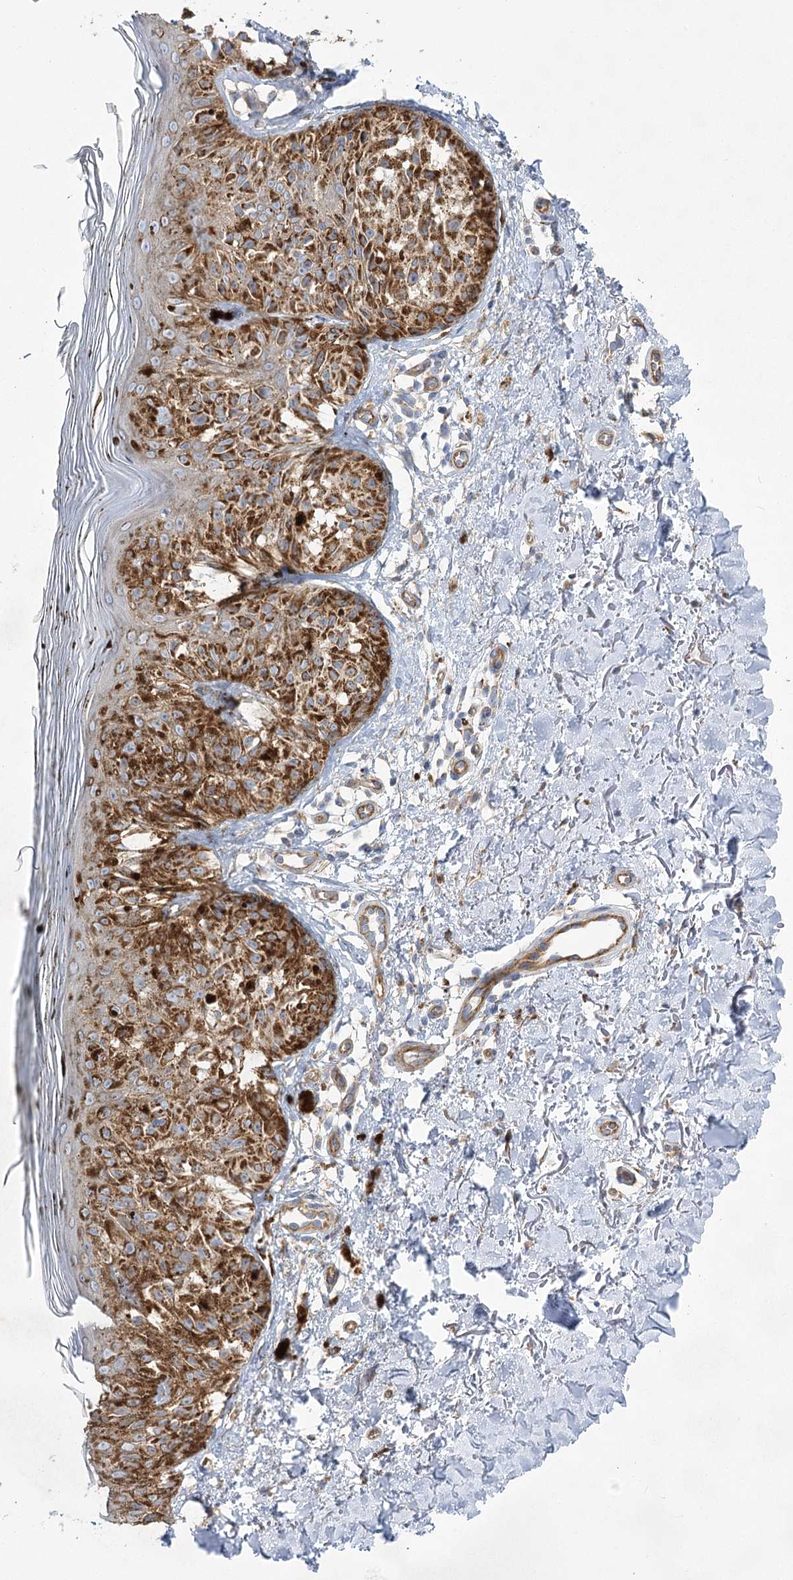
{"staining": {"intensity": "moderate", "quantity": ">75%", "location": "cytoplasmic/membranous"}, "tissue": "melanoma", "cell_type": "Tumor cells", "image_type": "cancer", "snomed": [{"axis": "morphology", "description": "Malignant melanoma, NOS"}, {"axis": "topography", "description": "Skin"}], "caption": "An immunohistochemistry image of neoplastic tissue is shown. Protein staining in brown shows moderate cytoplasmic/membranous positivity in melanoma within tumor cells.", "gene": "RMDN2", "patient": {"sex": "female", "age": 50}}